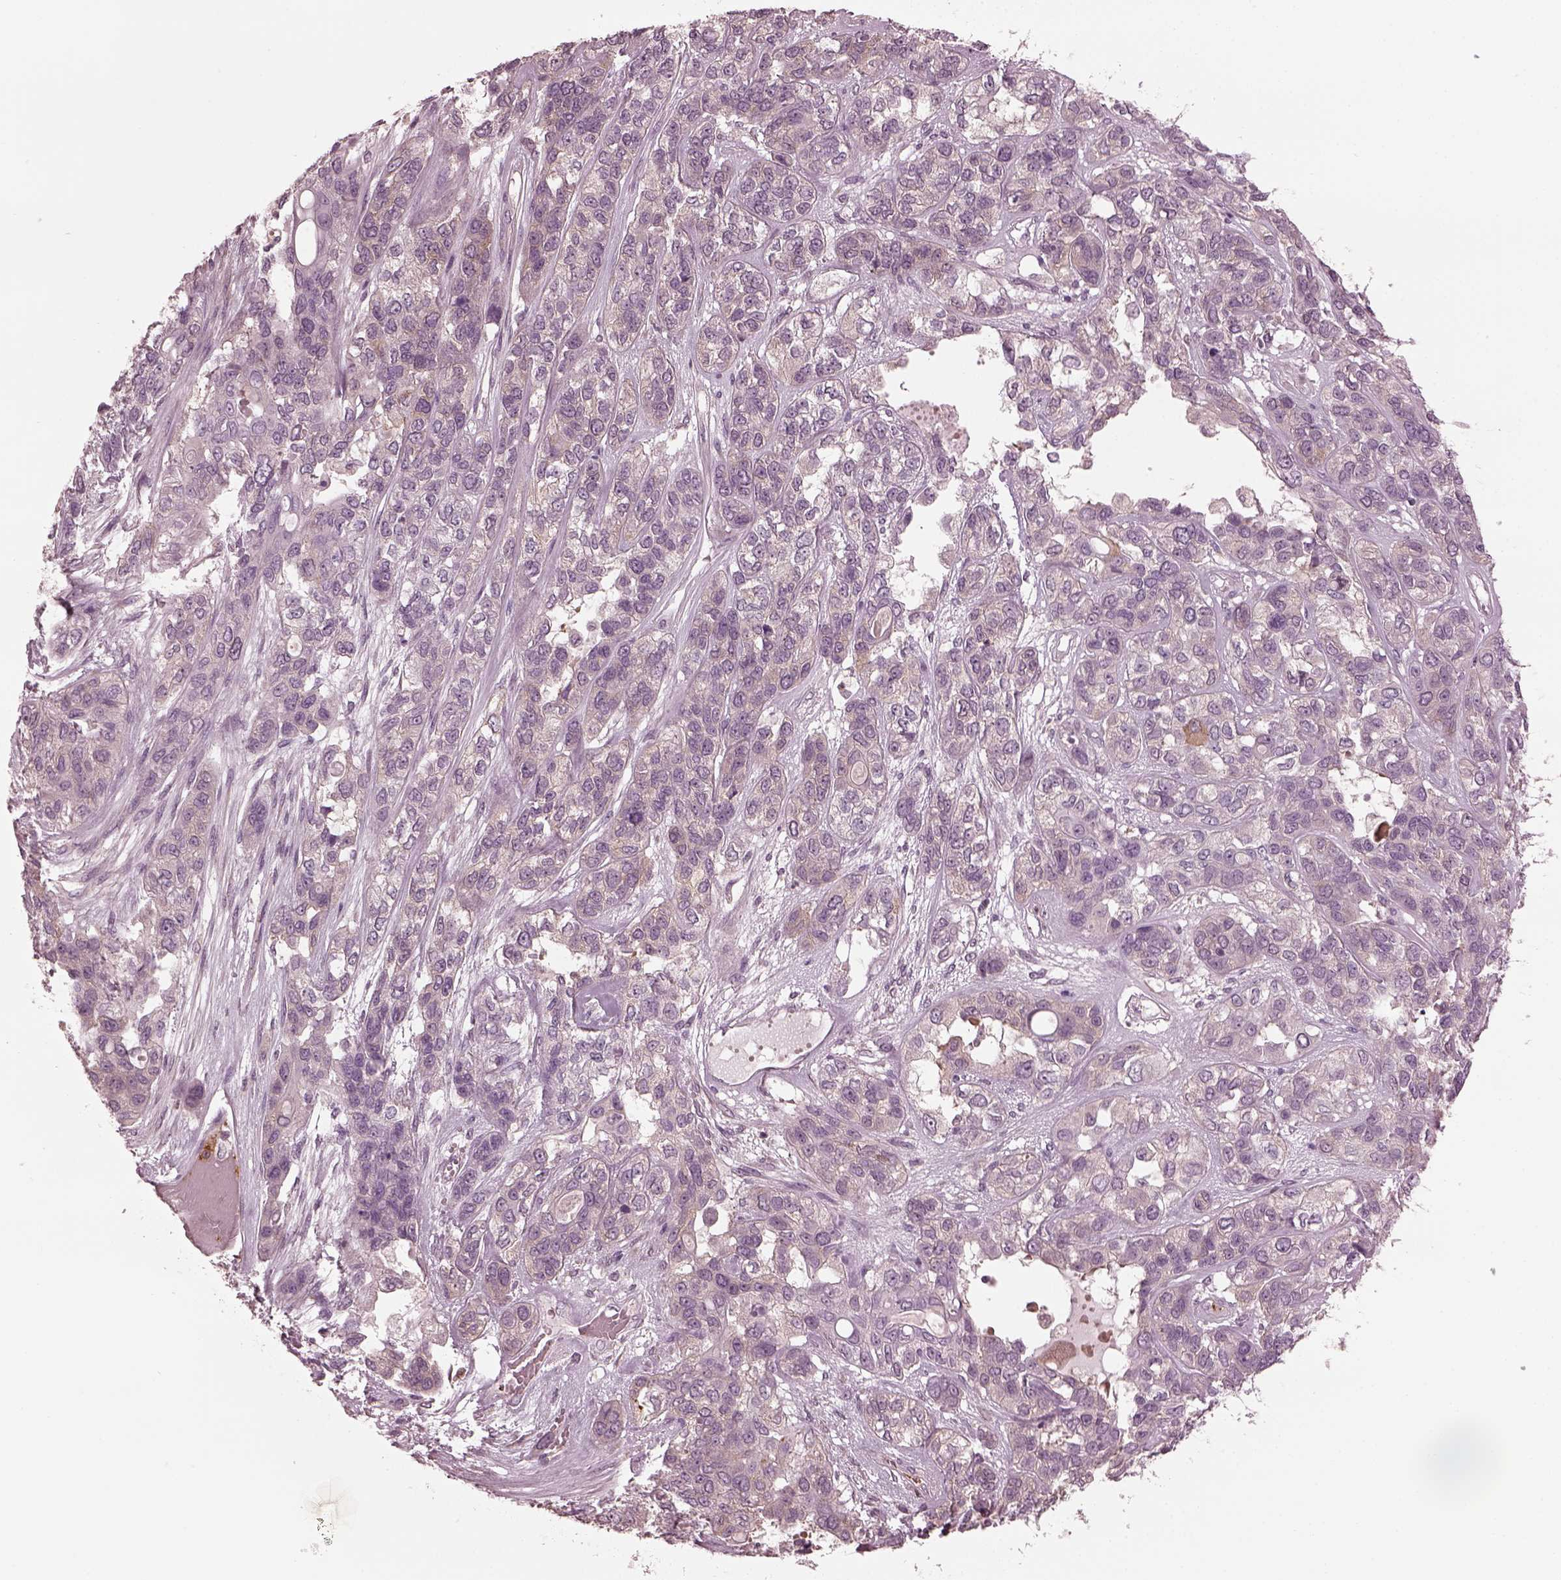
{"staining": {"intensity": "negative", "quantity": "none", "location": "none"}, "tissue": "lung cancer", "cell_type": "Tumor cells", "image_type": "cancer", "snomed": [{"axis": "morphology", "description": "Squamous cell carcinoma, NOS"}, {"axis": "topography", "description": "Lung"}], "caption": "Micrograph shows no significant protein staining in tumor cells of lung squamous cell carcinoma.", "gene": "PSTPIP2", "patient": {"sex": "female", "age": 70}}